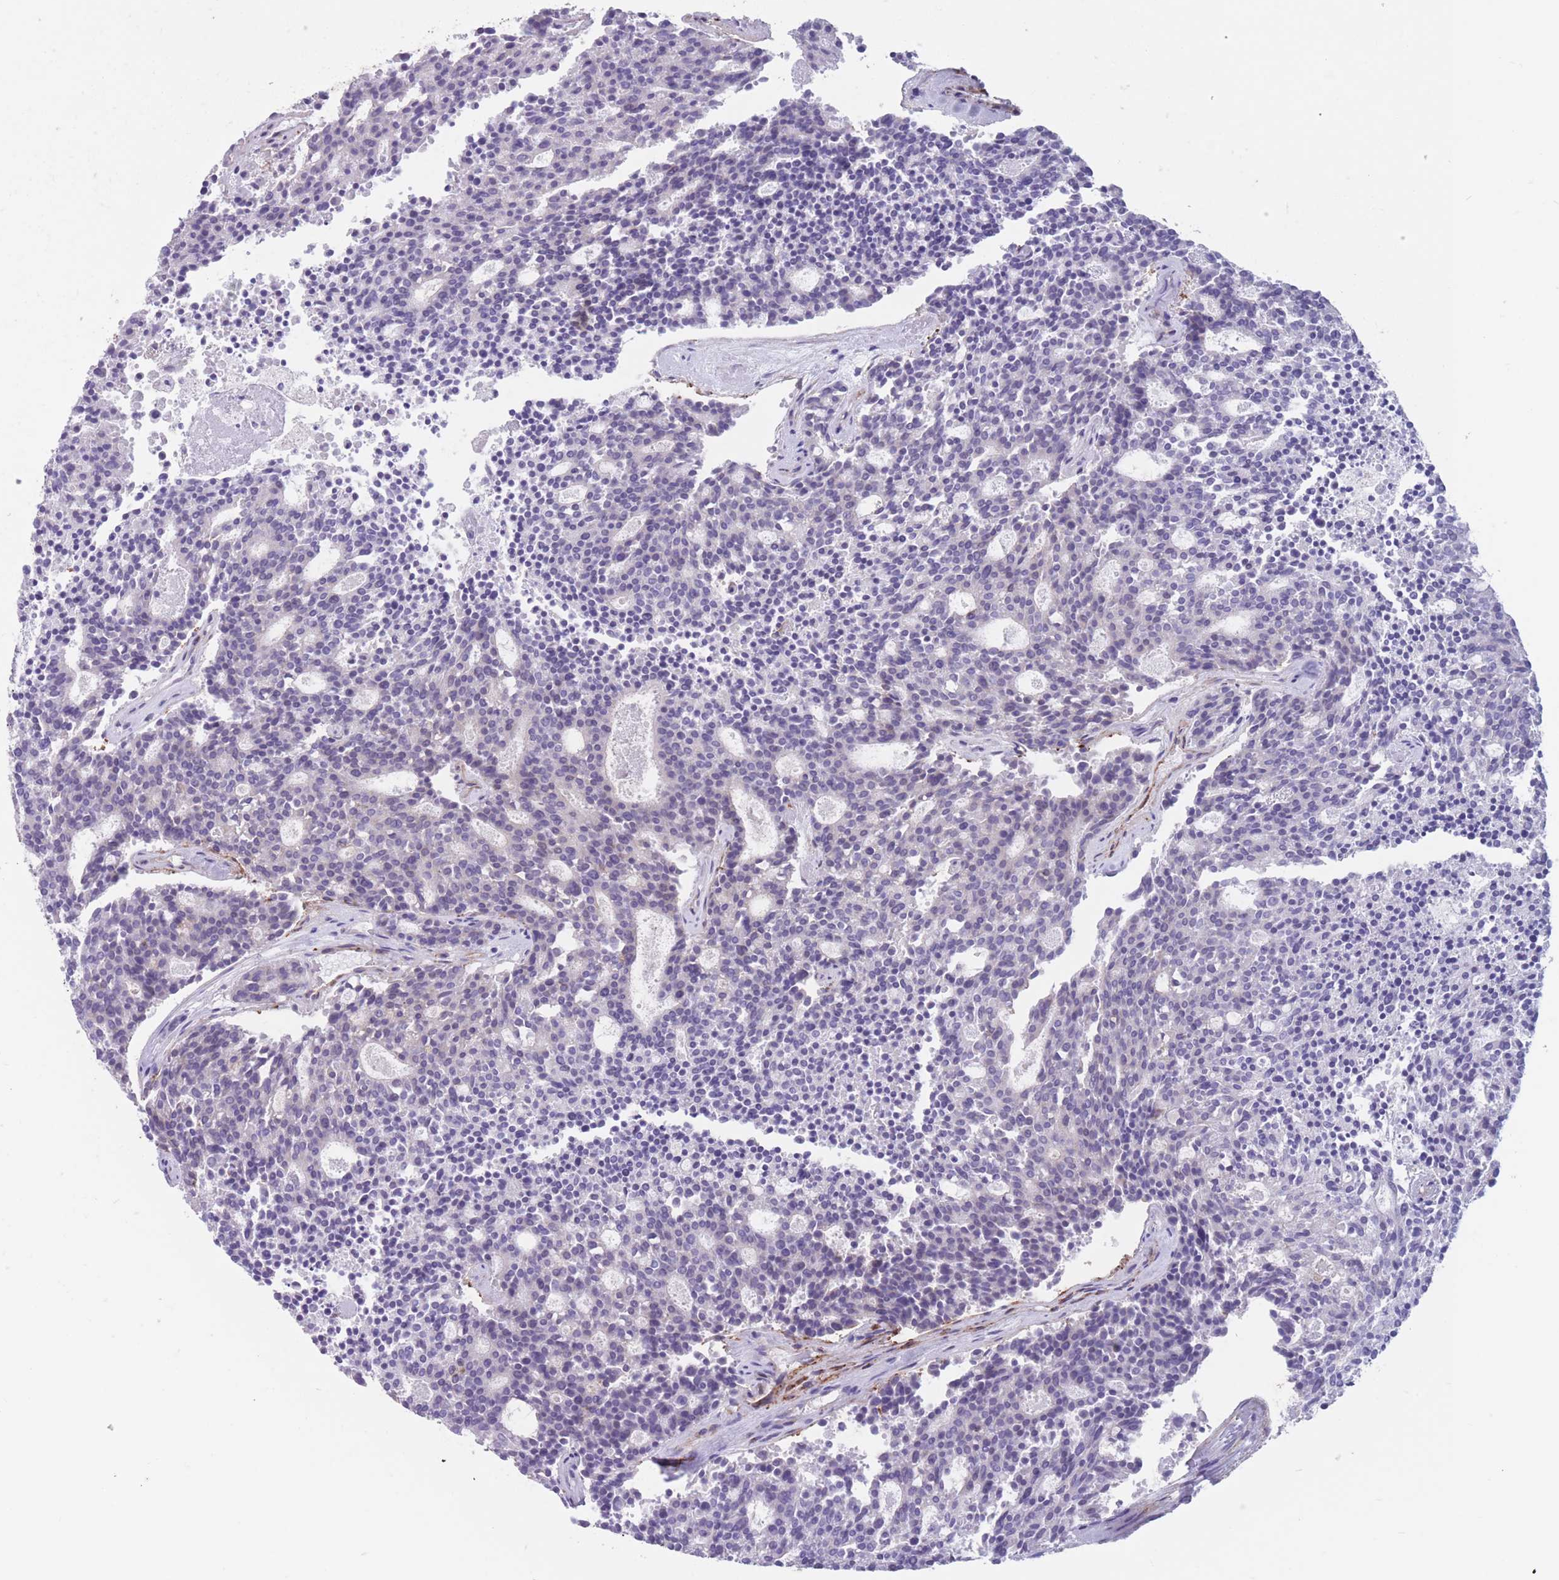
{"staining": {"intensity": "negative", "quantity": "none", "location": "none"}, "tissue": "carcinoid", "cell_type": "Tumor cells", "image_type": "cancer", "snomed": [{"axis": "morphology", "description": "Carcinoid, malignant, NOS"}, {"axis": "topography", "description": "Pancreas"}], "caption": "Immunohistochemistry micrograph of neoplastic tissue: carcinoid (malignant) stained with DAB exhibits no significant protein expression in tumor cells. (IHC, brightfield microscopy, high magnification).", "gene": "DPYD", "patient": {"sex": "female", "age": 54}}